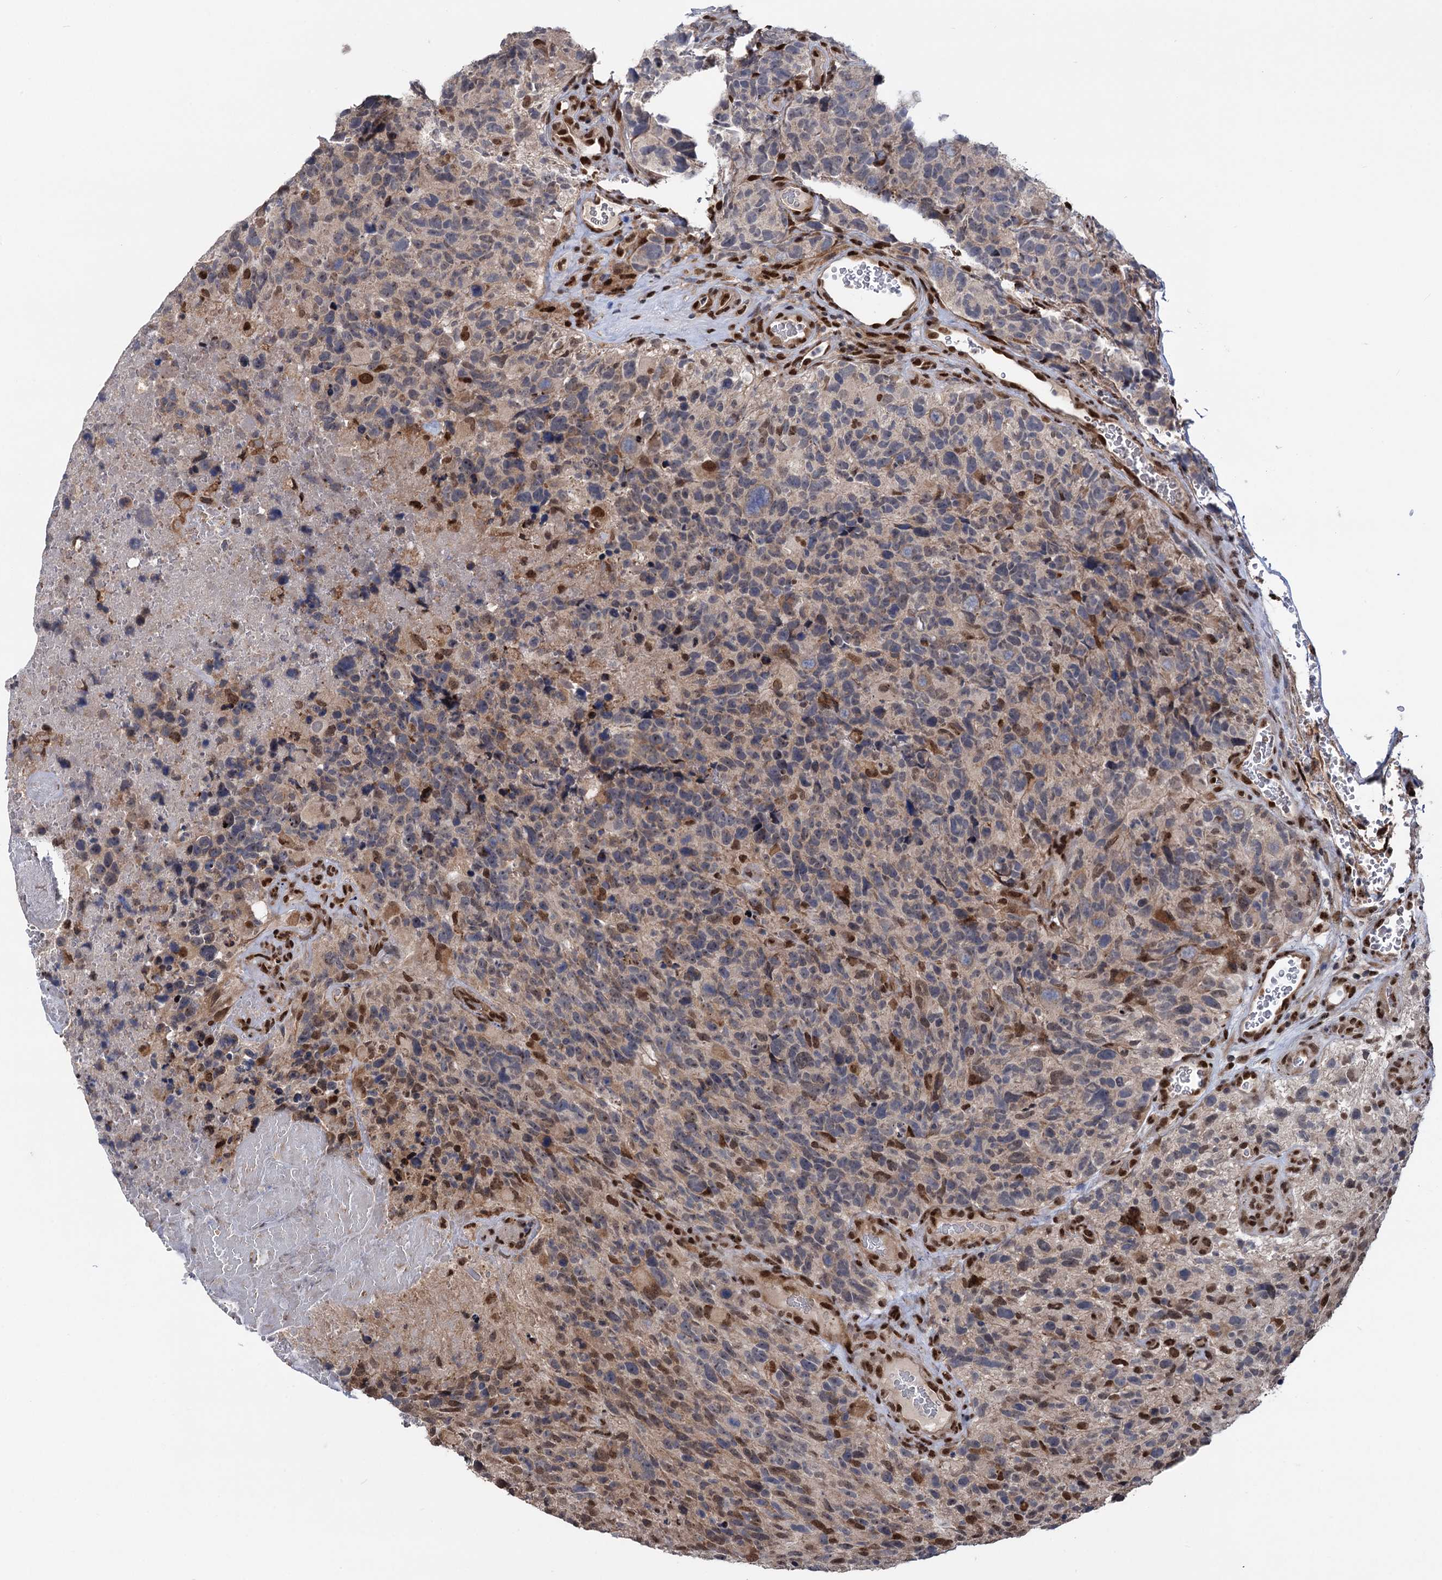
{"staining": {"intensity": "negative", "quantity": "none", "location": "none"}, "tissue": "glioma", "cell_type": "Tumor cells", "image_type": "cancer", "snomed": [{"axis": "morphology", "description": "Glioma, malignant, High grade"}, {"axis": "topography", "description": "Brain"}], "caption": "This is an IHC histopathology image of malignant glioma (high-grade). There is no expression in tumor cells.", "gene": "MESD", "patient": {"sex": "male", "age": 69}}